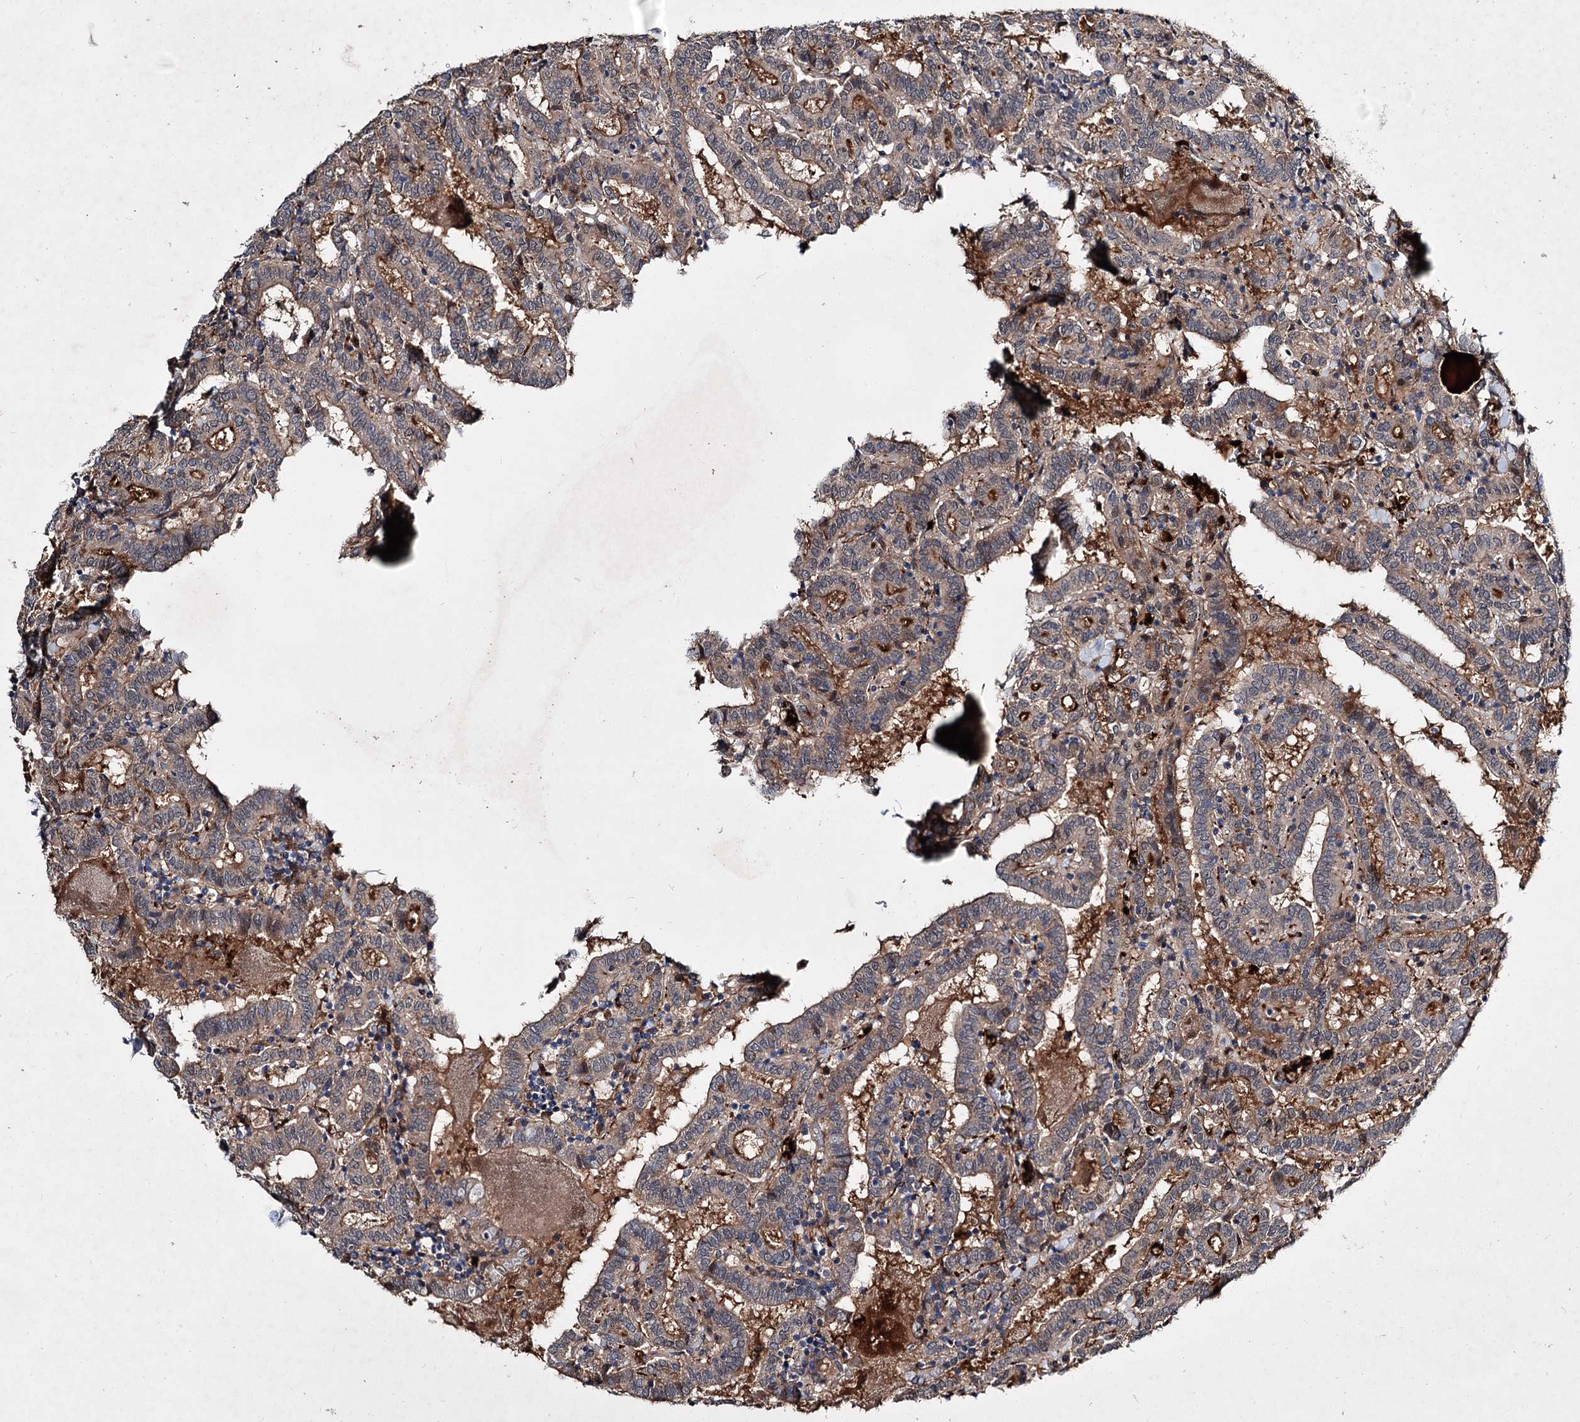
{"staining": {"intensity": "moderate", "quantity": "25%-75%", "location": "cytoplasmic/membranous"}, "tissue": "thyroid cancer", "cell_type": "Tumor cells", "image_type": "cancer", "snomed": [{"axis": "morphology", "description": "Papillary adenocarcinoma, NOS"}, {"axis": "topography", "description": "Thyroid gland"}], "caption": "Protein staining displays moderate cytoplasmic/membranous staining in about 25%-75% of tumor cells in thyroid cancer (papillary adenocarcinoma). The protein of interest is shown in brown color, while the nuclei are stained blue.", "gene": "MINDY3", "patient": {"sex": "female", "age": 72}}